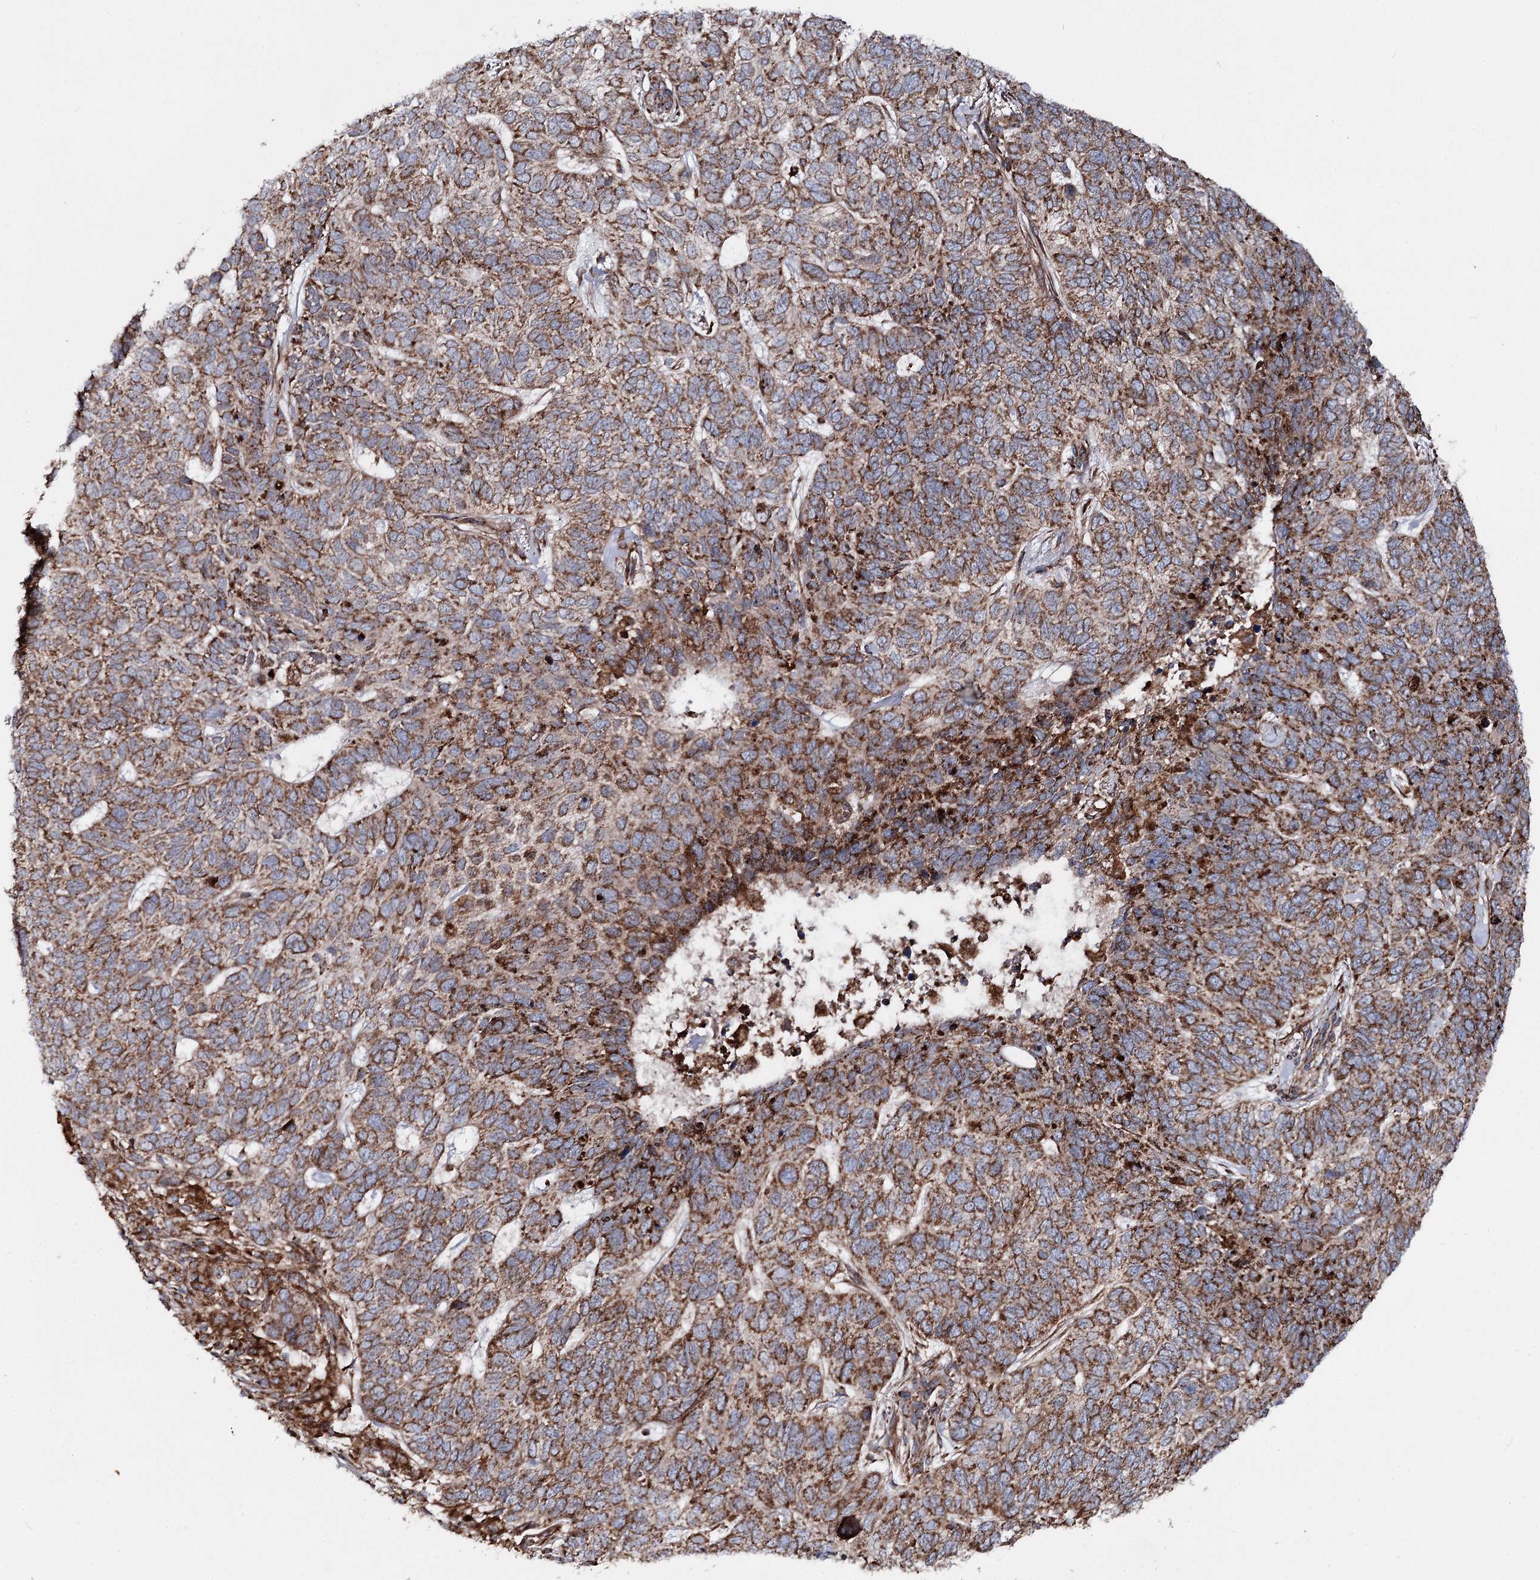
{"staining": {"intensity": "moderate", "quantity": ">75%", "location": "cytoplasmic/membranous"}, "tissue": "skin cancer", "cell_type": "Tumor cells", "image_type": "cancer", "snomed": [{"axis": "morphology", "description": "Basal cell carcinoma"}, {"axis": "topography", "description": "Skin"}], "caption": "Human skin cancer (basal cell carcinoma) stained for a protein (brown) displays moderate cytoplasmic/membranous positive positivity in approximately >75% of tumor cells.", "gene": "MSANTD2", "patient": {"sex": "female", "age": 65}}